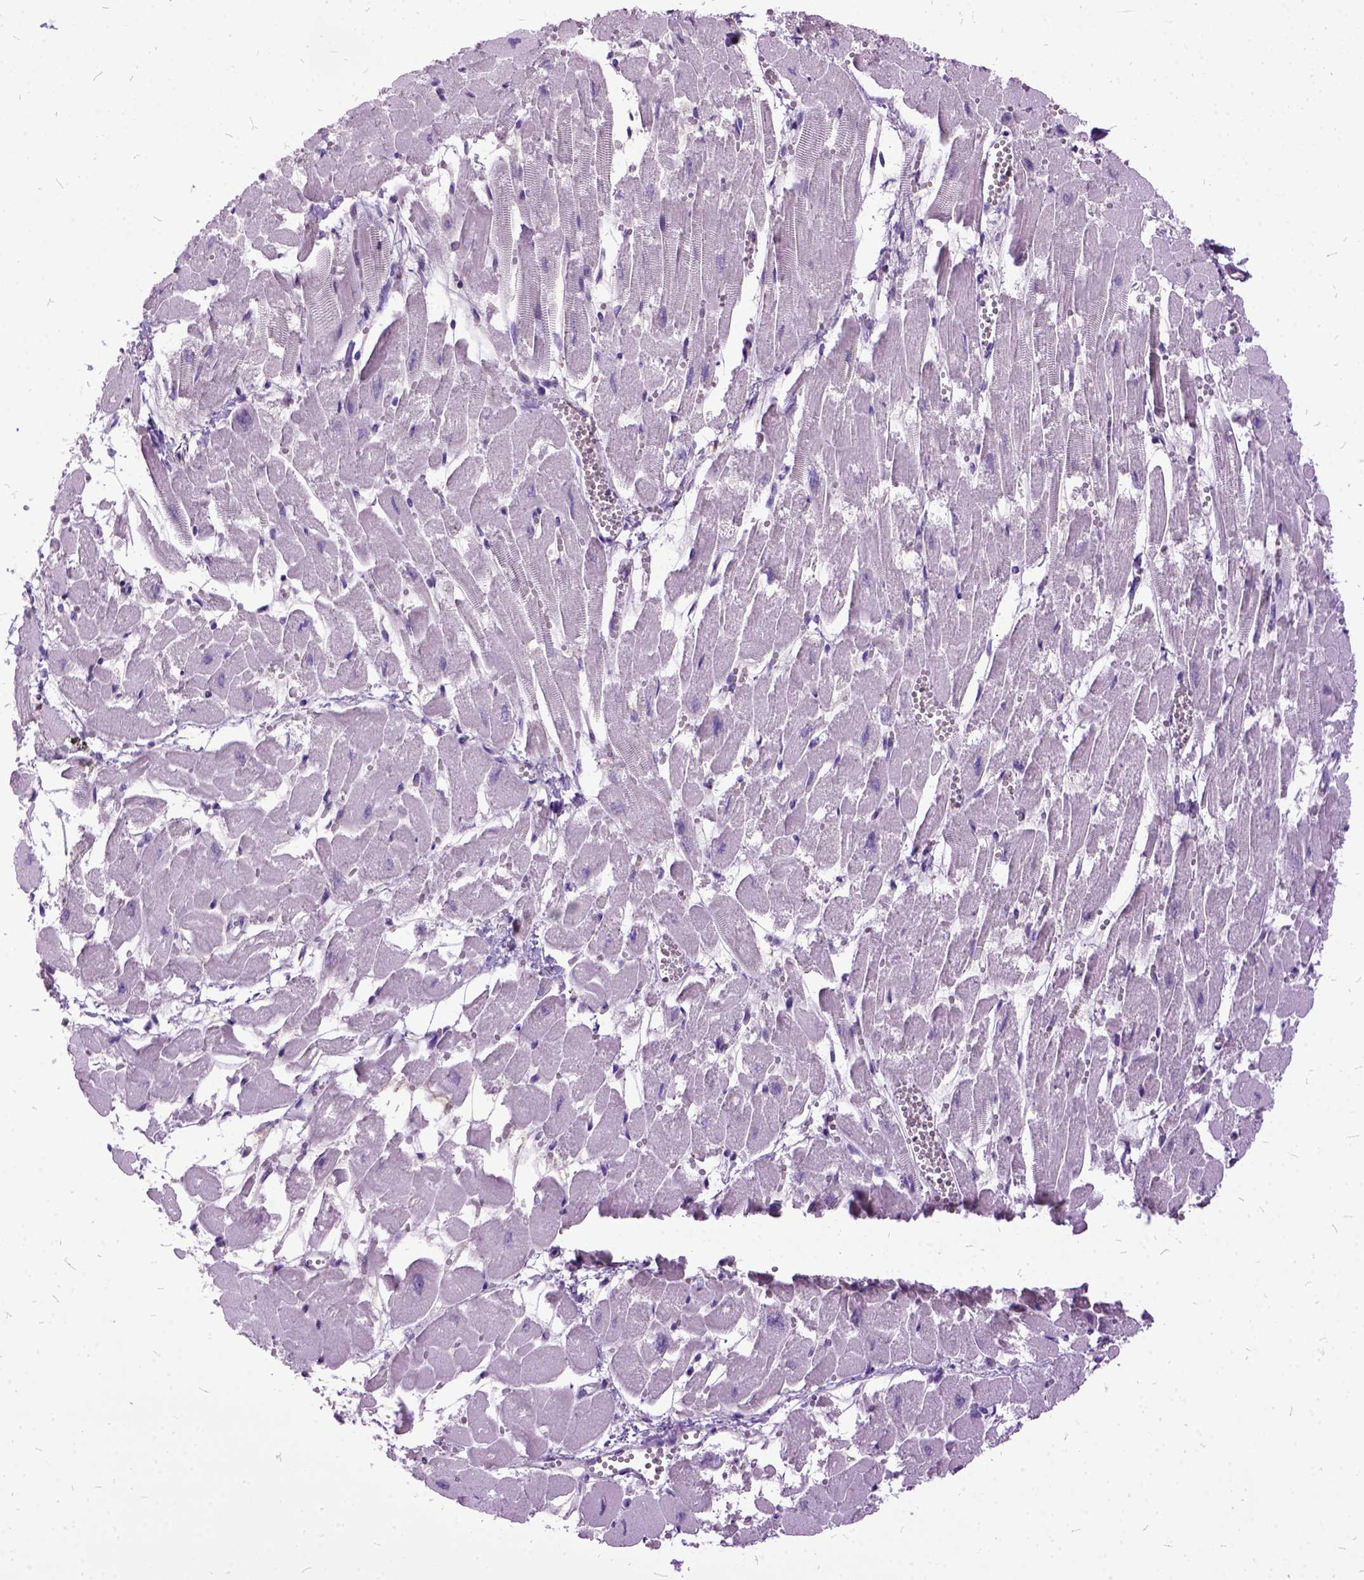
{"staining": {"intensity": "negative", "quantity": "none", "location": "none"}, "tissue": "heart muscle", "cell_type": "Cardiomyocytes", "image_type": "normal", "snomed": [{"axis": "morphology", "description": "Normal tissue, NOS"}, {"axis": "topography", "description": "Heart"}], "caption": "Benign heart muscle was stained to show a protein in brown. There is no significant positivity in cardiomyocytes. Brightfield microscopy of immunohistochemistry stained with DAB (3,3'-diaminobenzidine) (brown) and hematoxylin (blue), captured at high magnification.", "gene": "MME", "patient": {"sex": "female", "age": 52}}